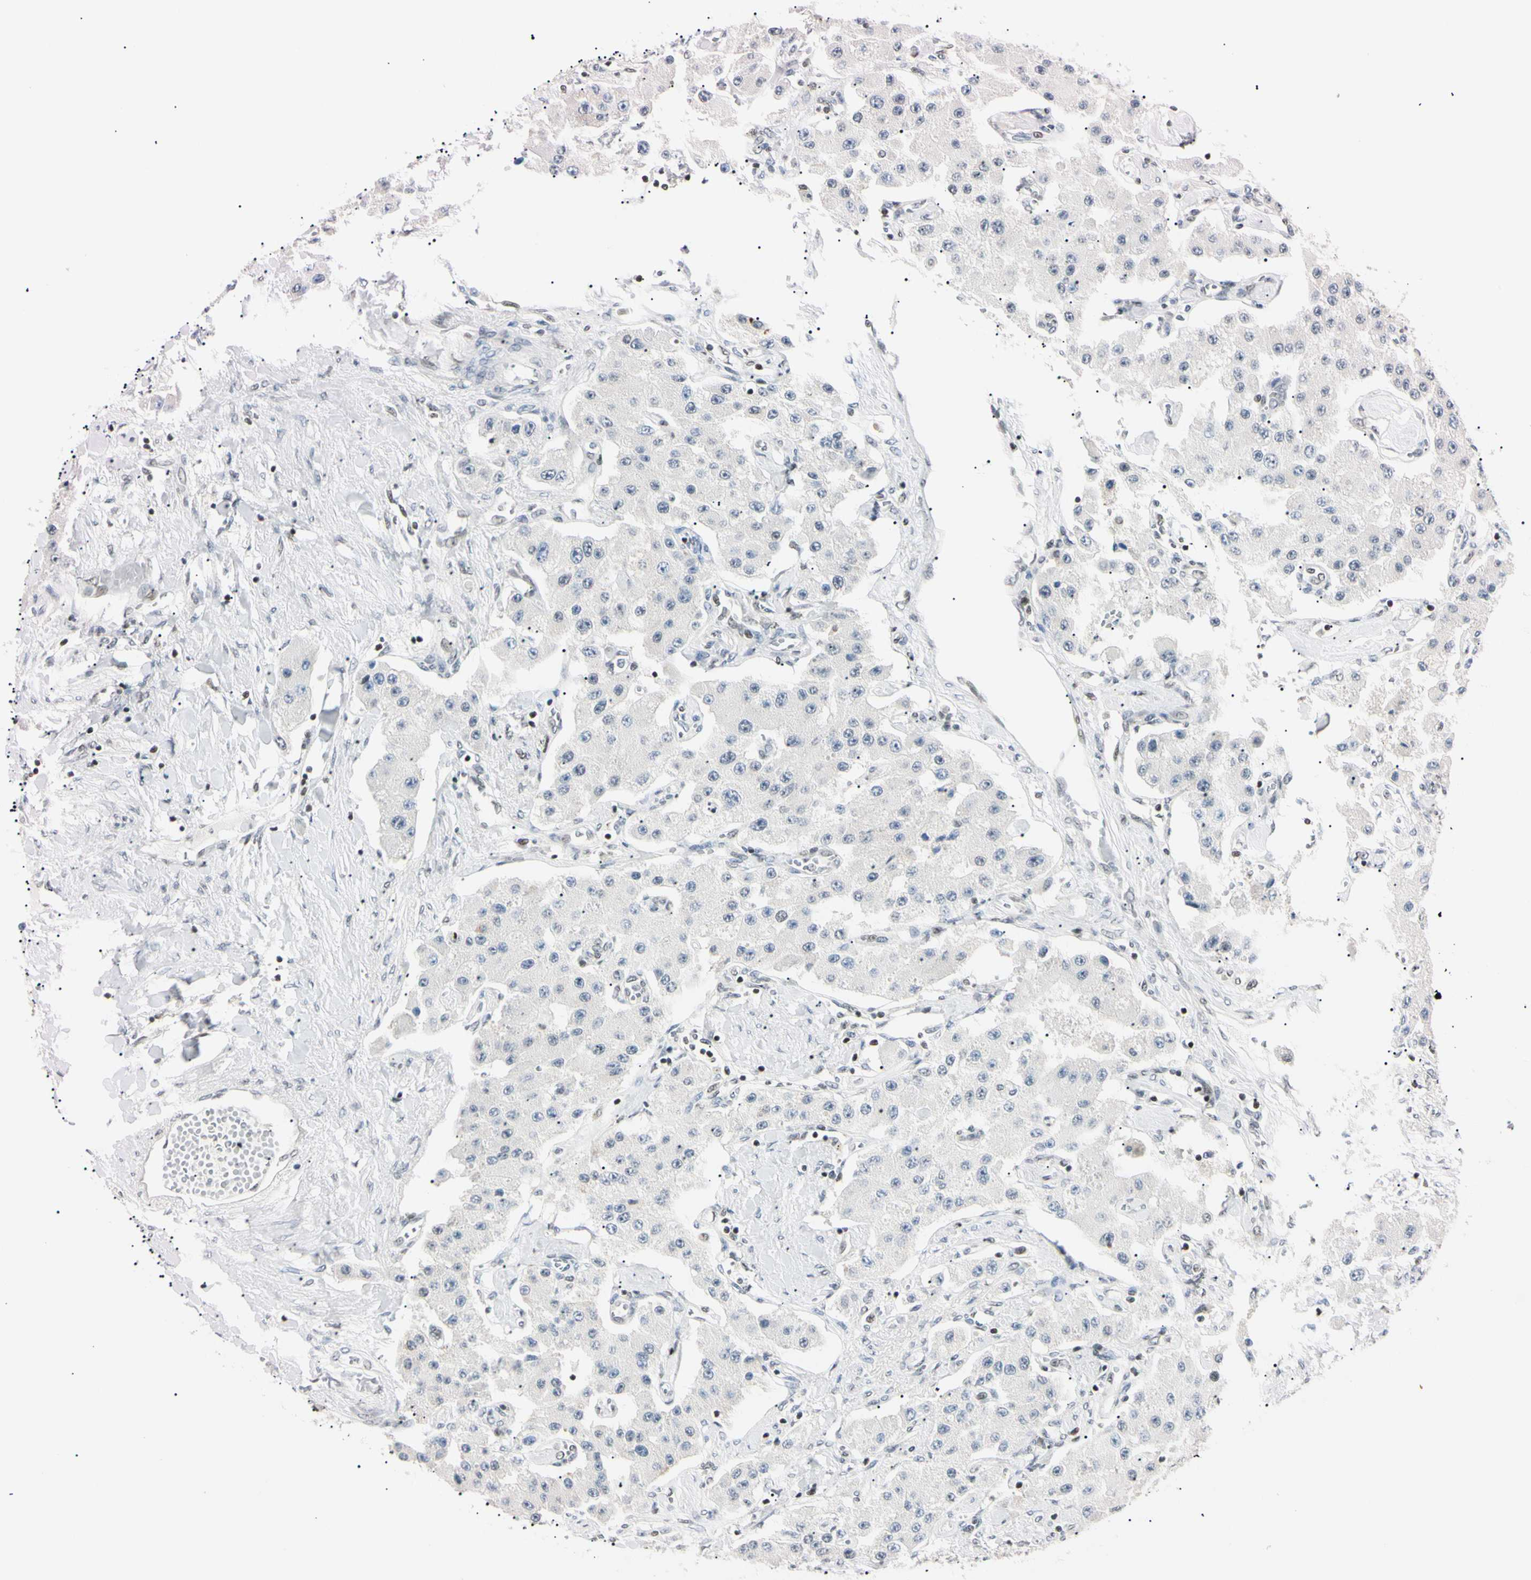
{"staining": {"intensity": "negative", "quantity": "none", "location": "none"}, "tissue": "carcinoid", "cell_type": "Tumor cells", "image_type": "cancer", "snomed": [{"axis": "morphology", "description": "Carcinoid, malignant, NOS"}, {"axis": "topography", "description": "Pancreas"}], "caption": "Immunohistochemical staining of human carcinoid exhibits no significant expression in tumor cells.", "gene": "C1orf174", "patient": {"sex": "male", "age": 41}}